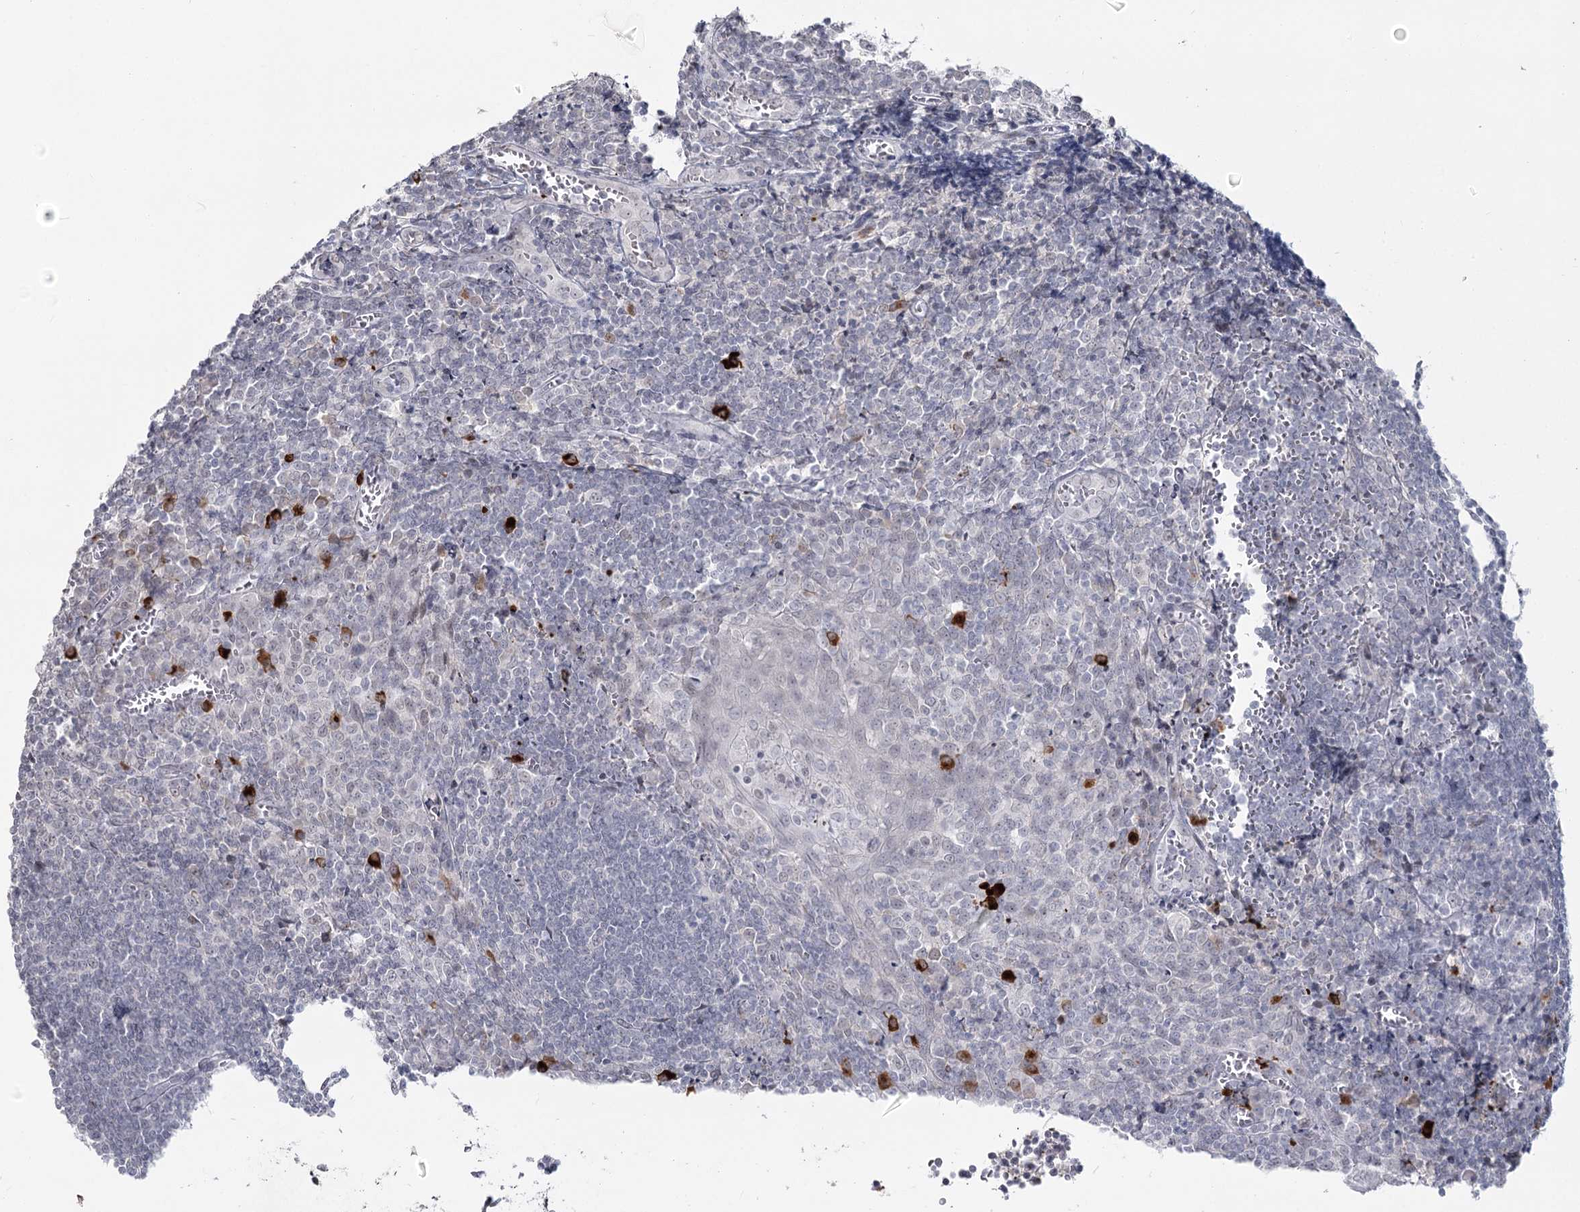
{"staining": {"intensity": "negative", "quantity": "none", "location": "none"}, "tissue": "tonsil", "cell_type": "Germinal center cells", "image_type": "normal", "snomed": [{"axis": "morphology", "description": "Normal tissue, NOS"}, {"axis": "topography", "description": "Tonsil"}], "caption": "An image of human tonsil is negative for staining in germinal center cells. (Immunohistochemistry, brightfield microscopy, high magnification).", "gene": "LY6G5C", "patient": {"sex": "male", "age": 27}}